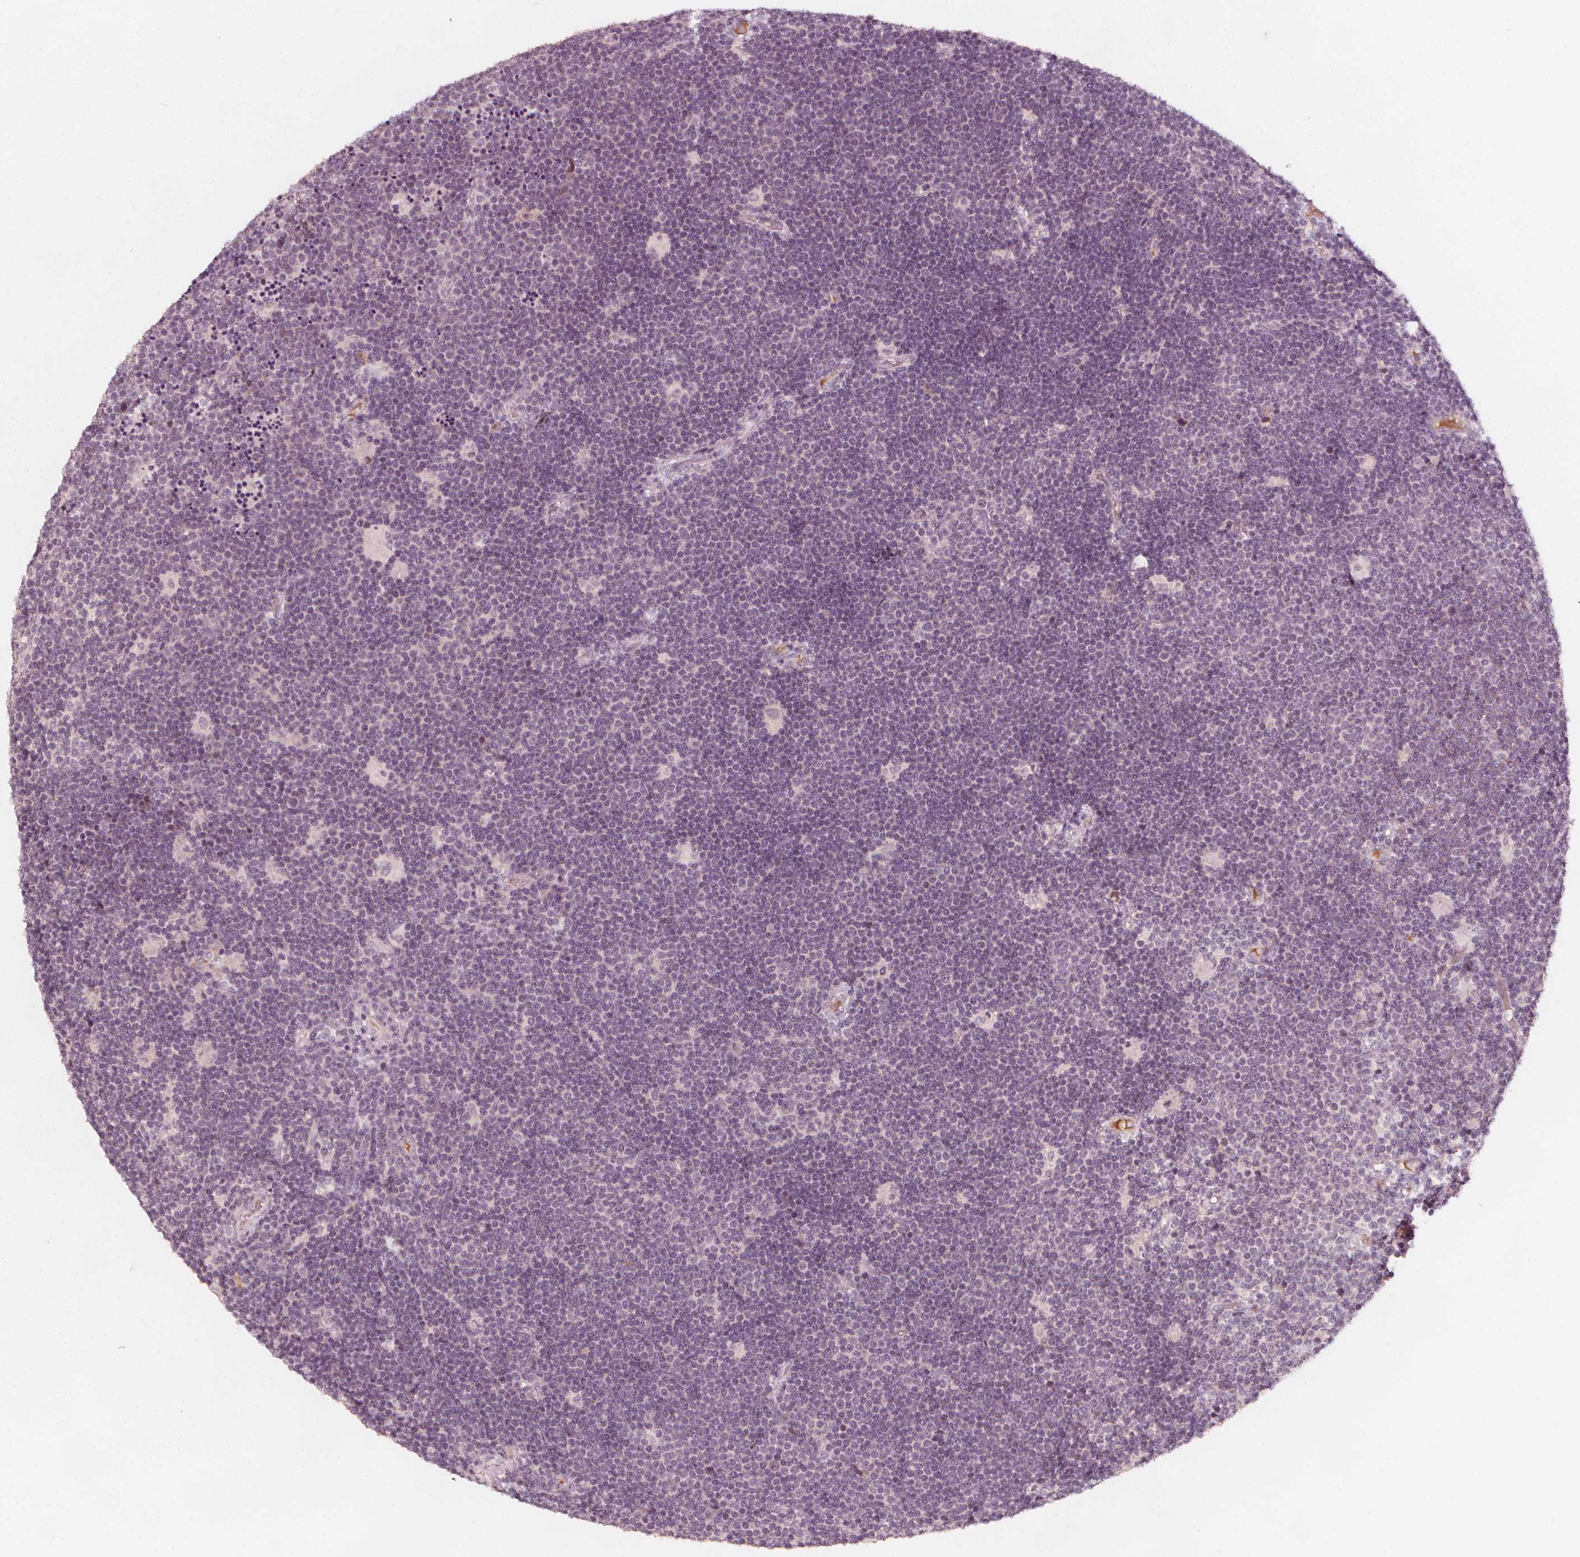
{"staining": {"intensity": "negative", "quantity": "none", "location": "none"}, "tissue": "lymphoma", "cell_type": "Tumor cells", "image_type": "cancer", "snomed": [{"axis": "morphology", "description": "Malignant lymphoma, non-Hodgkin's type, Low grade"}, {"axis": "topography", "description": "Brain"}], "caption": "A high-resolution image shows immunohistochemistry staining of lymphoma, which demonstrates no significant positivity in tumor cells.", "gene": "NPC1L1", "patient": {"sex": "female", "age": 66}}